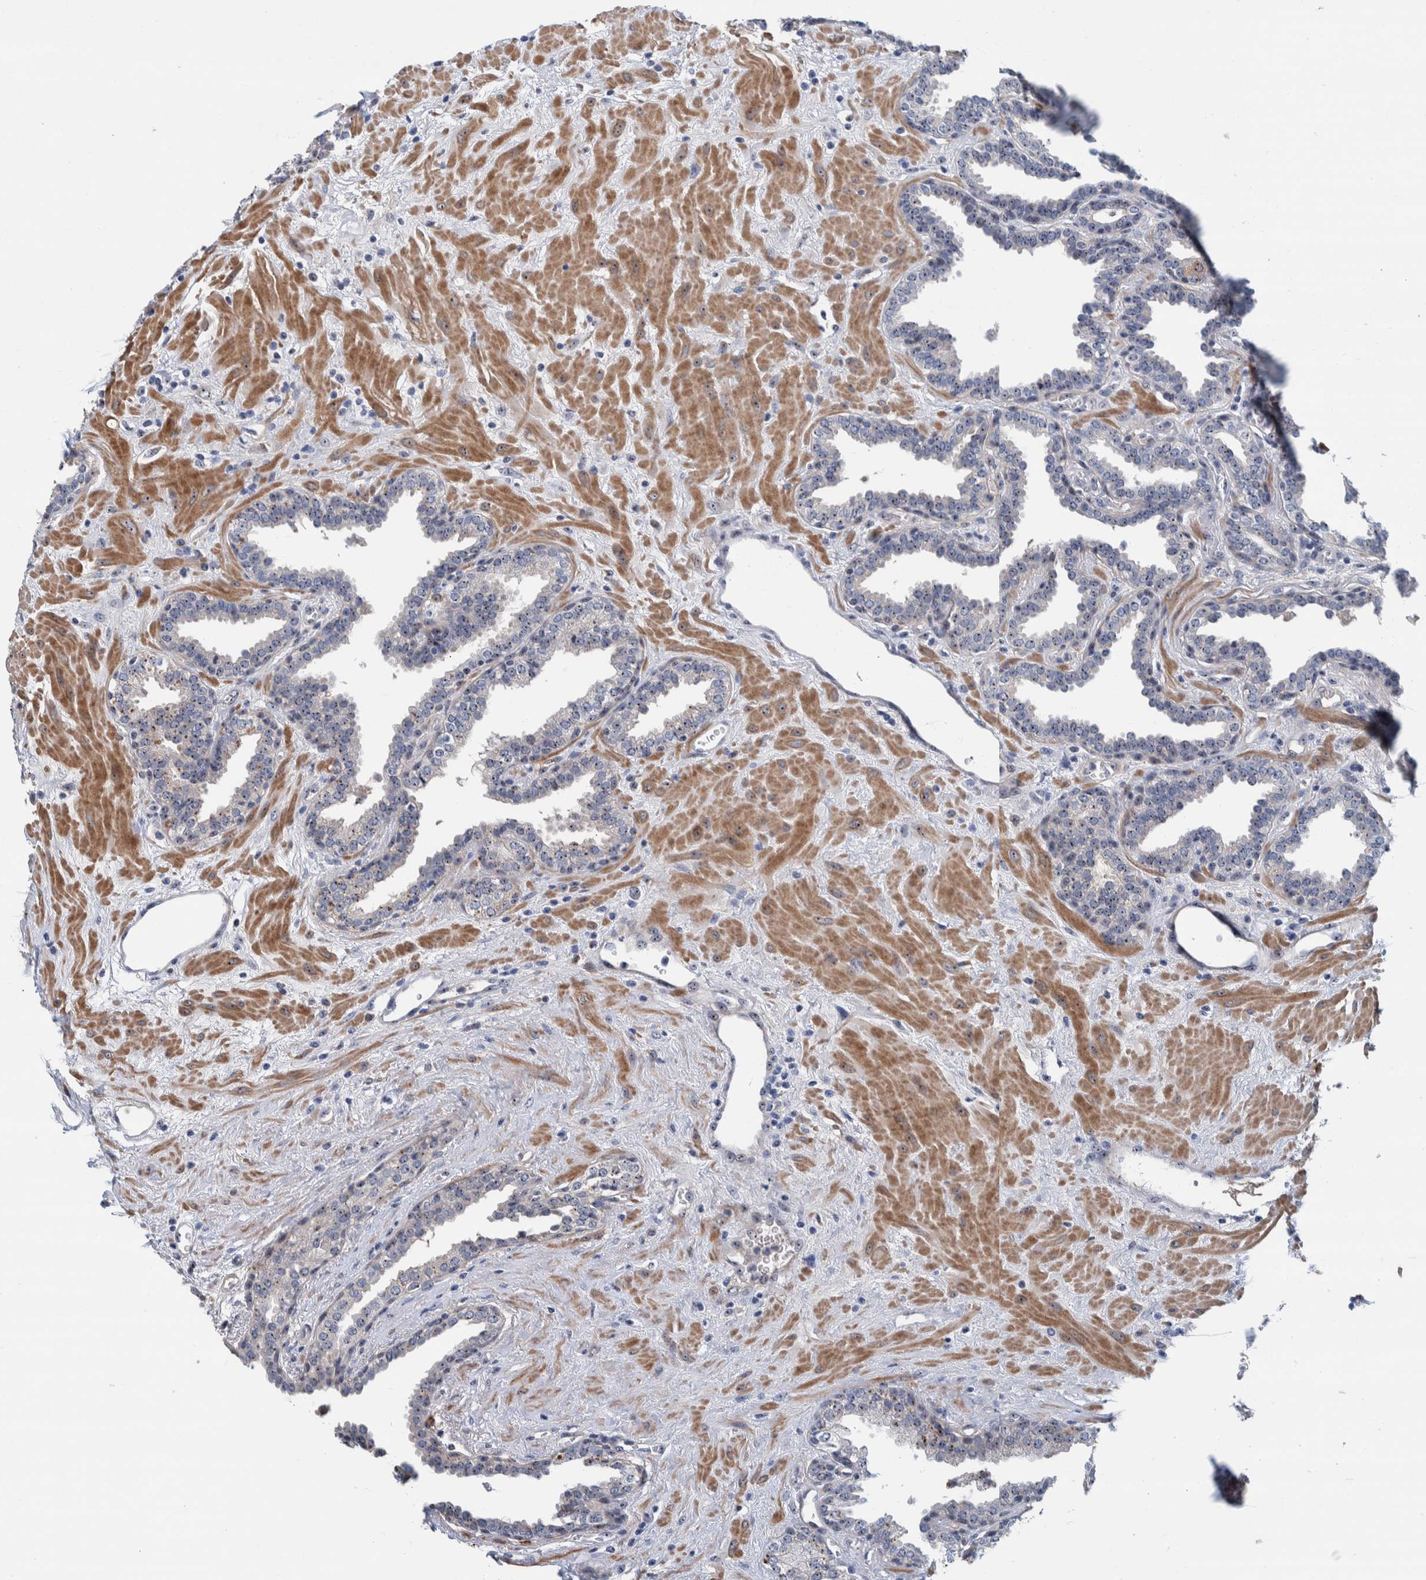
{"staining": {"intensity": "moderate", "quantity": ">75%", "location": "nuclear"}, "tissue": "prostate", "cell_type": "Glandular cells", "image_type": "normal", "snomed": [{"axis": "morphology", "description": "Normal tissue, NOS"}, {"axis": "topography", "description": "Prostate"}], "caption": "High-magnification brightfield microscopy of benign prostate stained with DAB (3,3'-diaminobenzidine) (brown) and counterstained with hematoxylin (blue). glandular cells exhibit moderate nuclear staining is identified in about>75% of cells. (DAB (3,3'-diaminobenzidine) = brown stain, brightfield microscopy at high magnification).", "gene": "NOL11", "patient": {"sex": "male", "age": 51}}